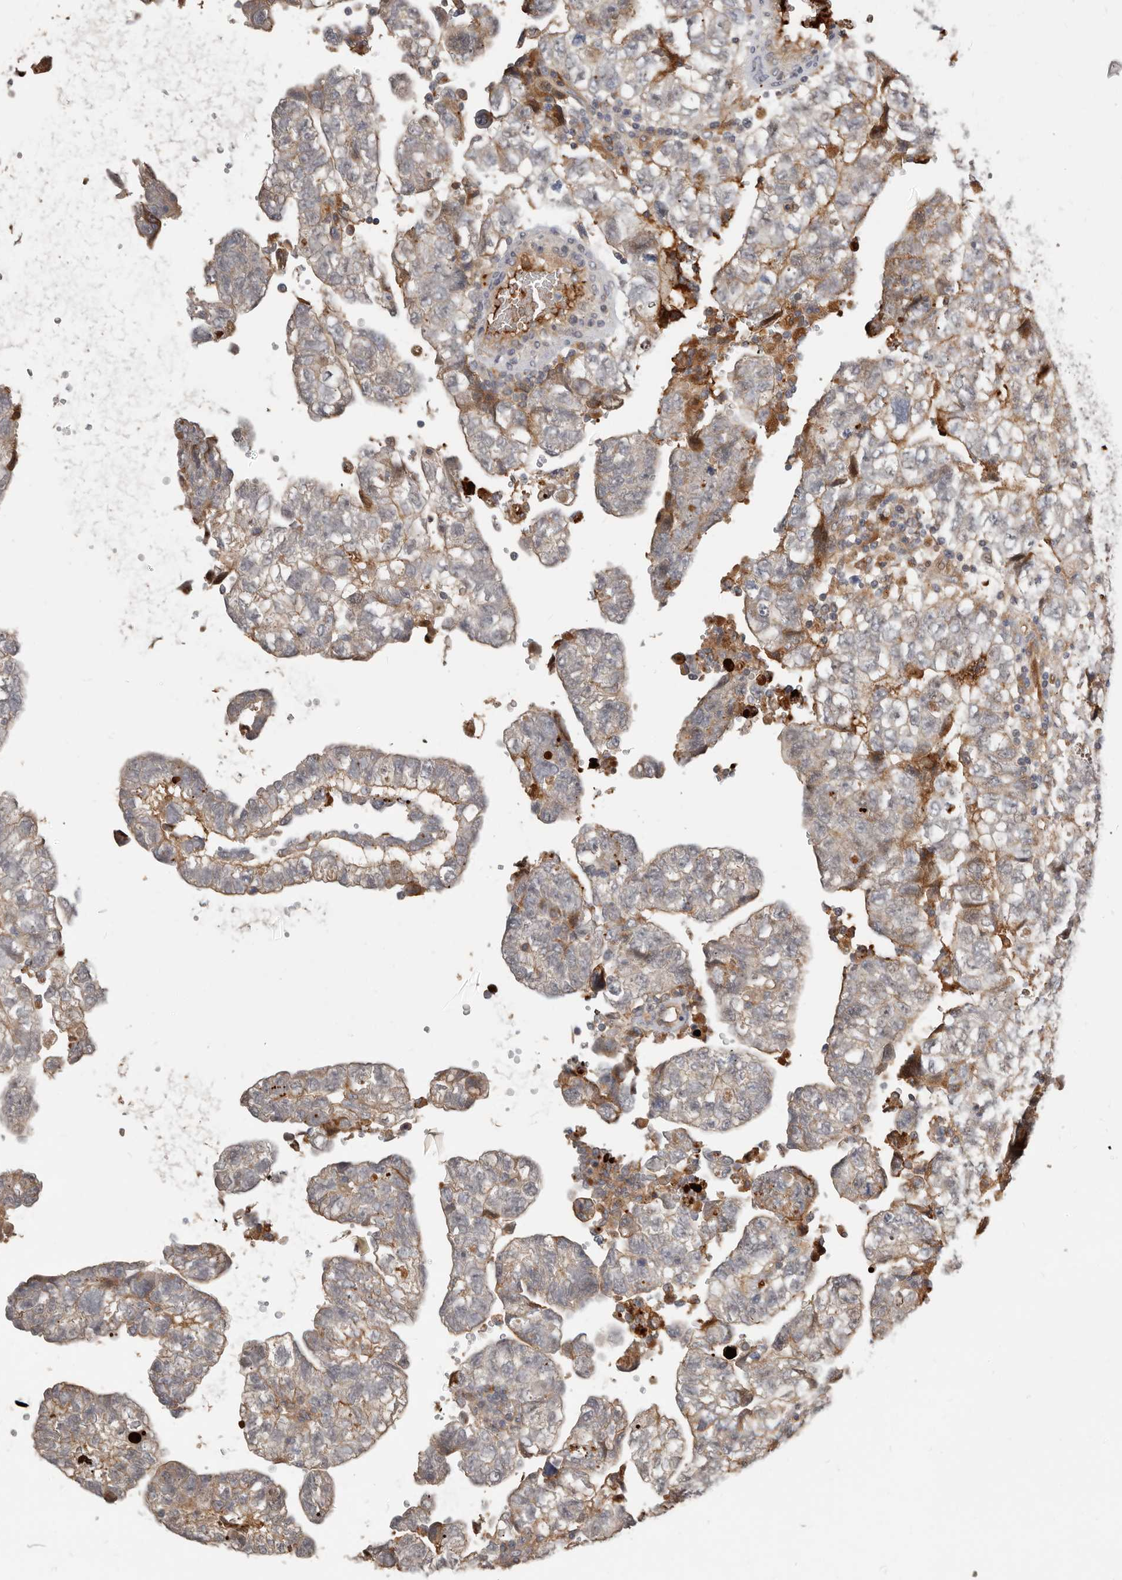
{"staining": {"intensity": "moderate", "quantity": "<25%", "location": "cytoplasmic/membranous"}, "tissue": "testis cancer", "cell_type": "Tumor cells", "image_type": "cancer", "snomed": [{"axis": "morphology", "description": "Carcinoma, Embryonal, NOS"}, {"axis": "topography", "description": "Testis"}], "caption": "The immunohistochemical stain shows moderate cytoplasmic/membranous positivity in tumor cells of testis embryonal carcinoma tissue.", "gene": "MTFR2", "patient": {"sex": "male", "age": 36}}